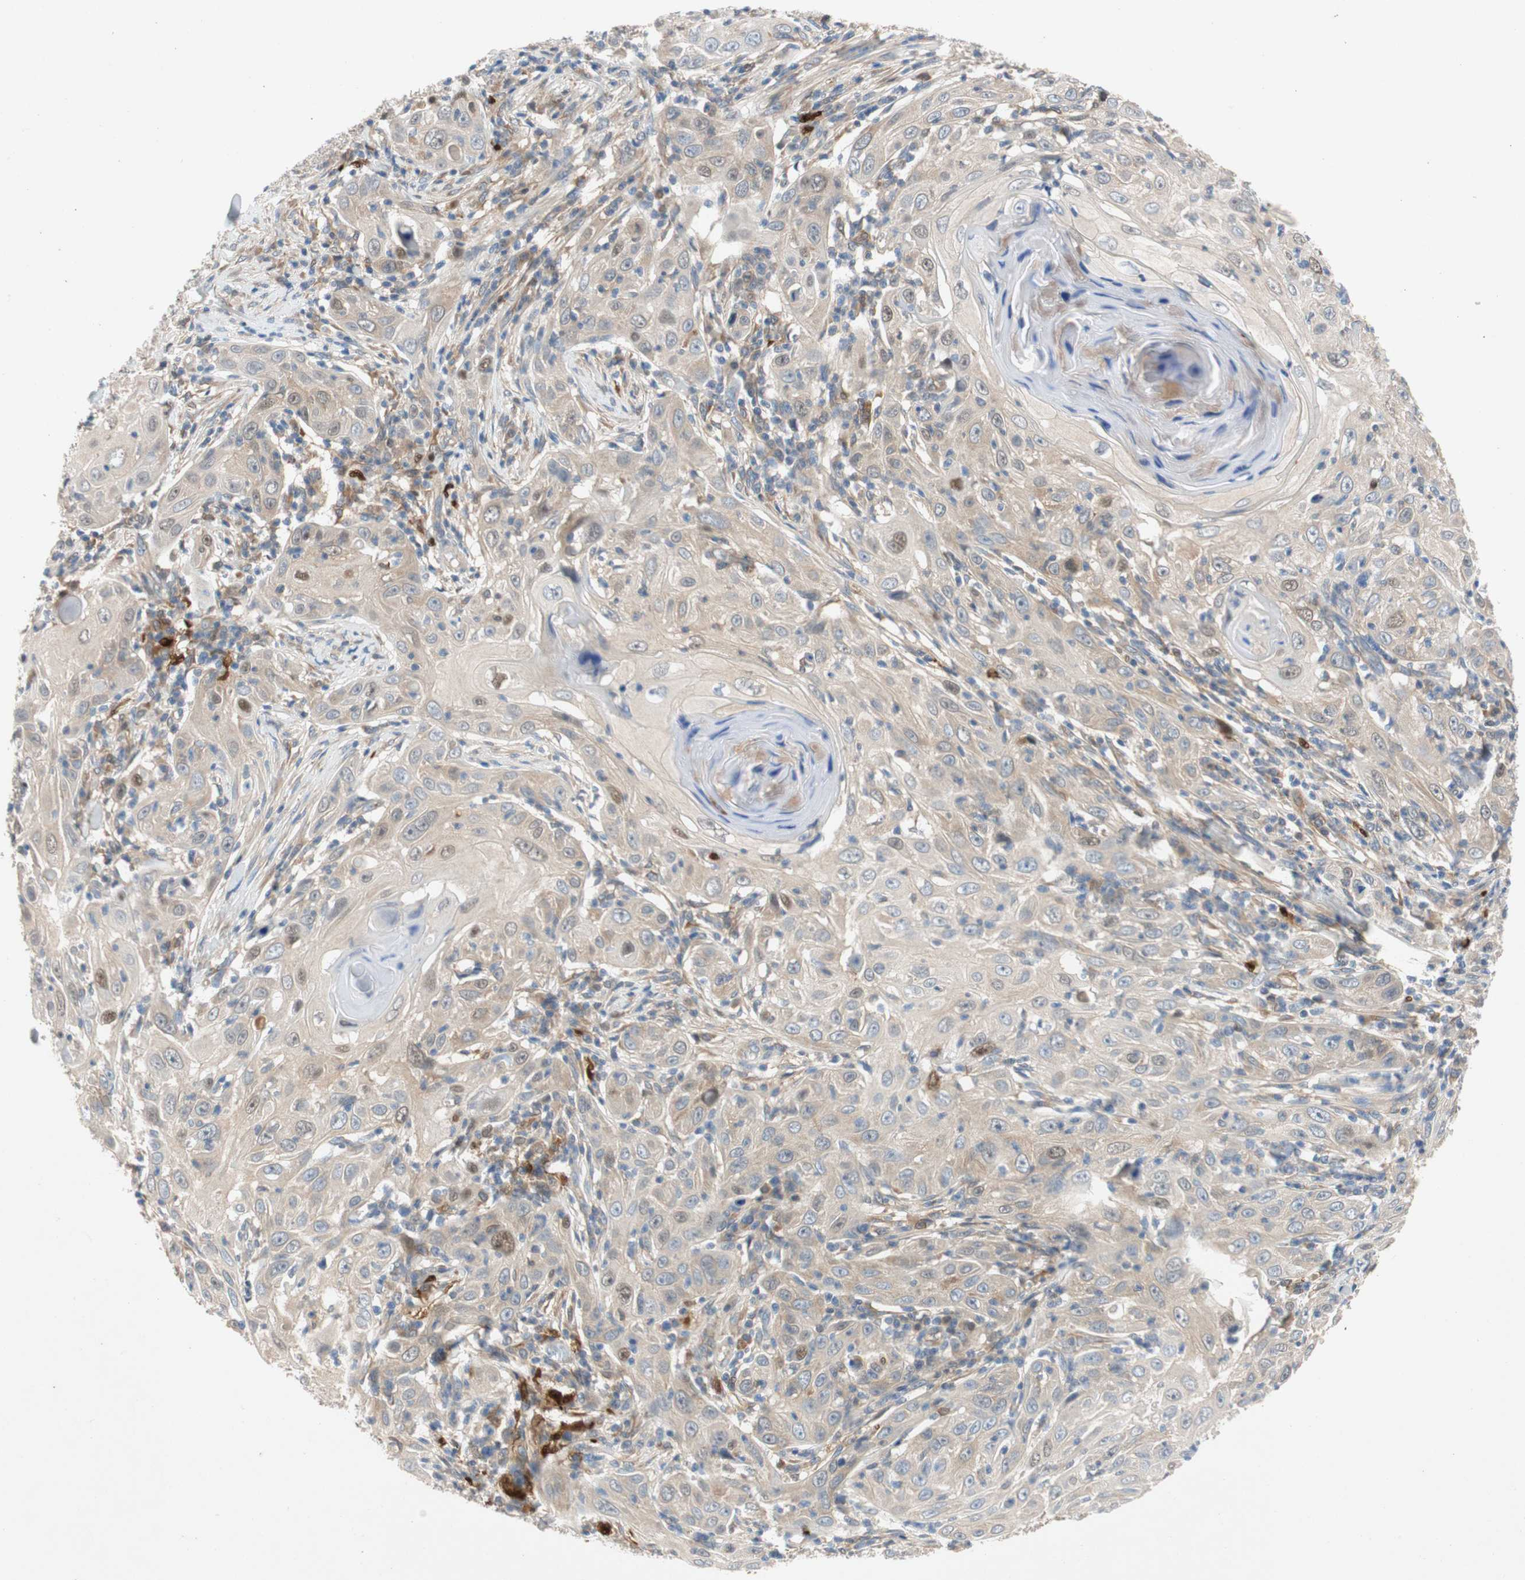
{"staining": {"intensity": "weak", "quantity": "<25%", "location": "cytoplasmic/membranous"}, "tissue": "skin cancer", "cell_type": "Tumor cells", "image_type": "cancer", "snomed": [{"axis": "morphology", "description": "Squamous cell carcinoma, NOS"}, {"axis": "topography", "description": "Skin"}], "caption": "Immunohistochemistry photomicrograph of skin squamous cell carcinoma stained for a protein (brown), which demonstrates no positivity in tumor cells.", "gene": "RELB", "patient": {"sex": "female", "age": 88}}